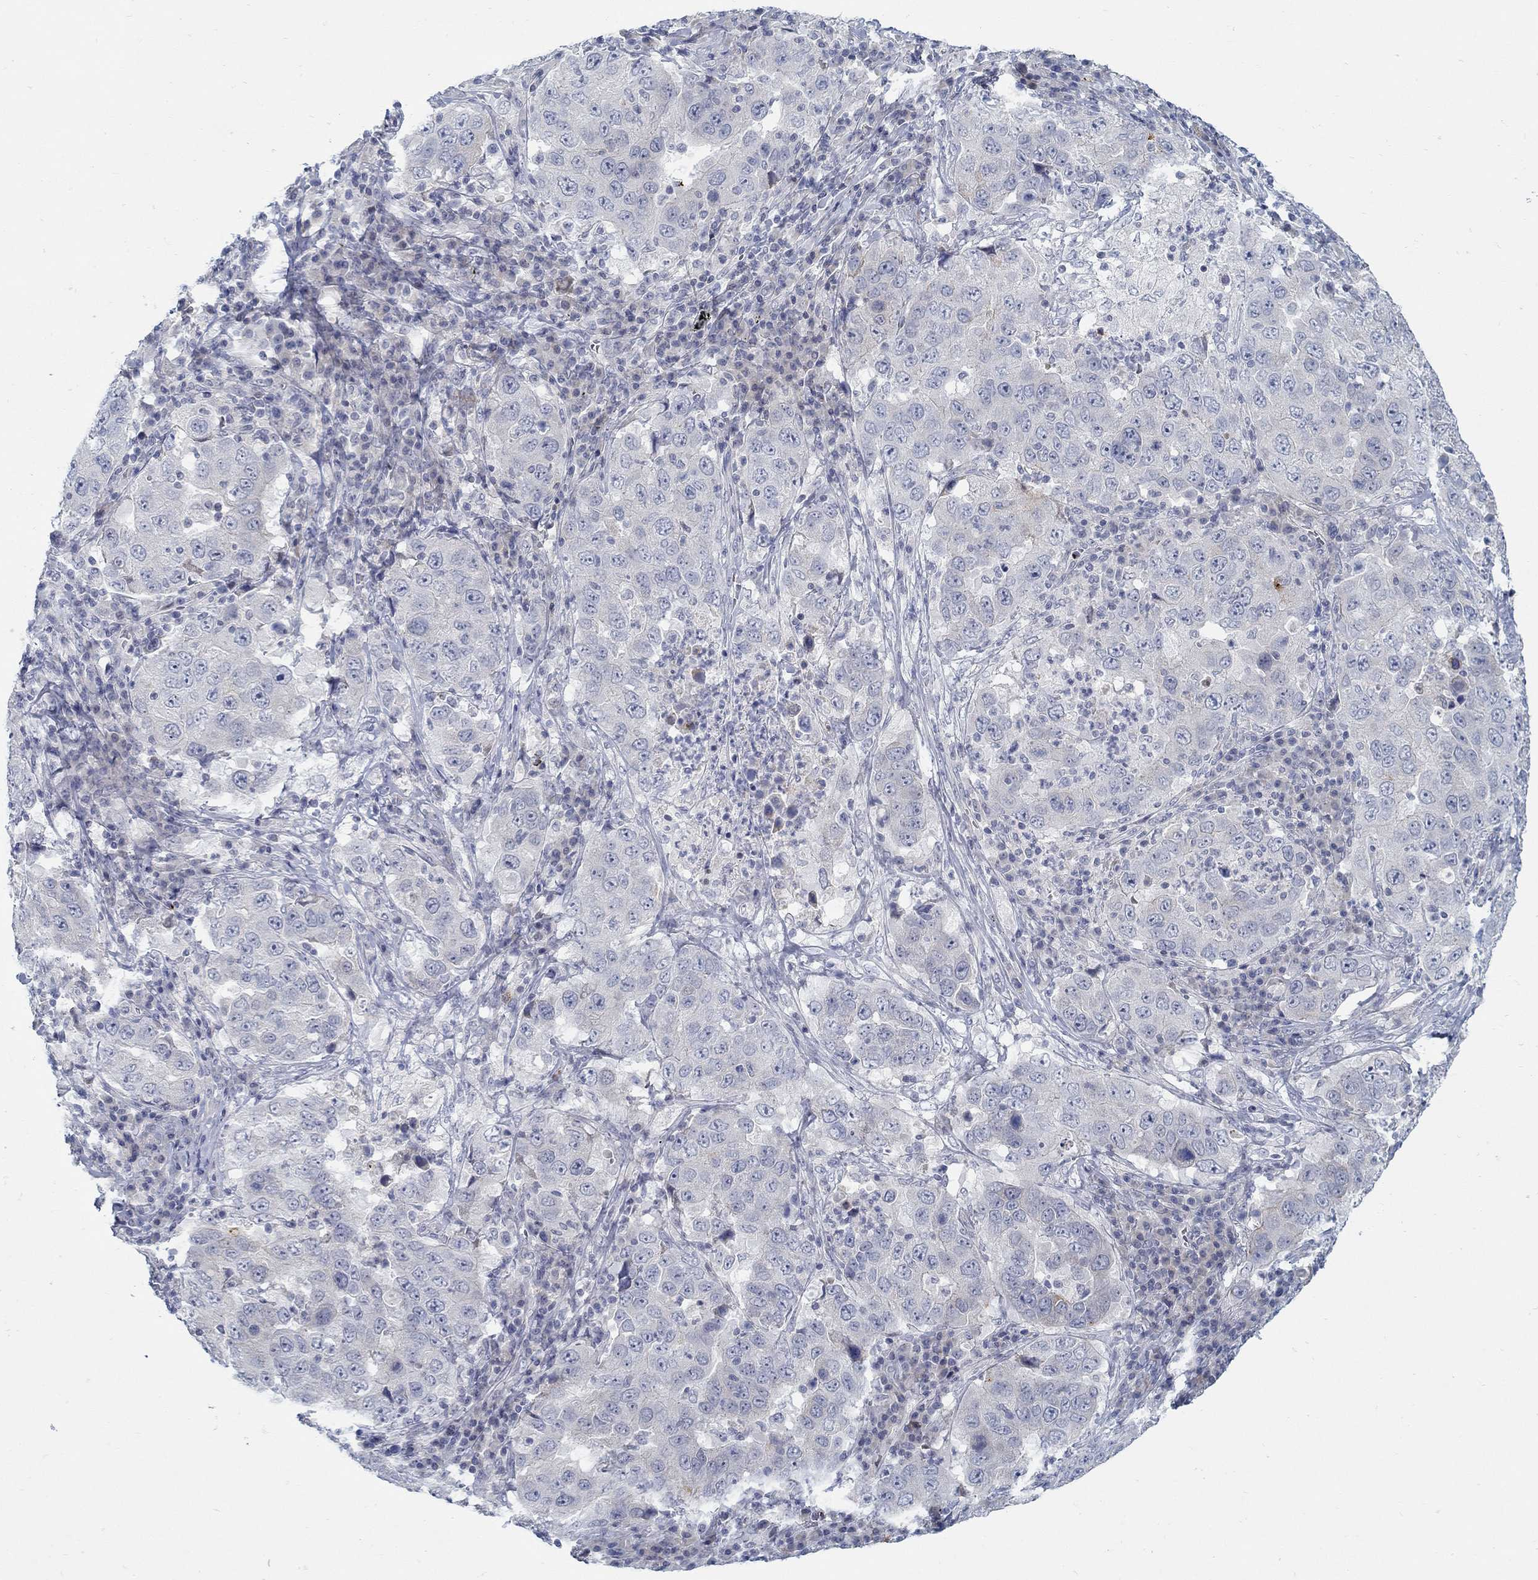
{"staining": {"intensity": "negative", "quantity": "none", "location": "none"}, "tissue": "lung cancer", "cell_type": "Tumor cells", "image_type": "cancer", "snomed": [{"axis": "morphology", "description": "Adenocarcinoma, NOS"}, {"axis": "topography", "description": "Lung"}], "caption": "This is an immunohistochemistry image of human adenocarcinoma (lung). There is no positivity in tumor cells.", "gene": "ANO7", "patient": {"sex": "male", "age": 73}}